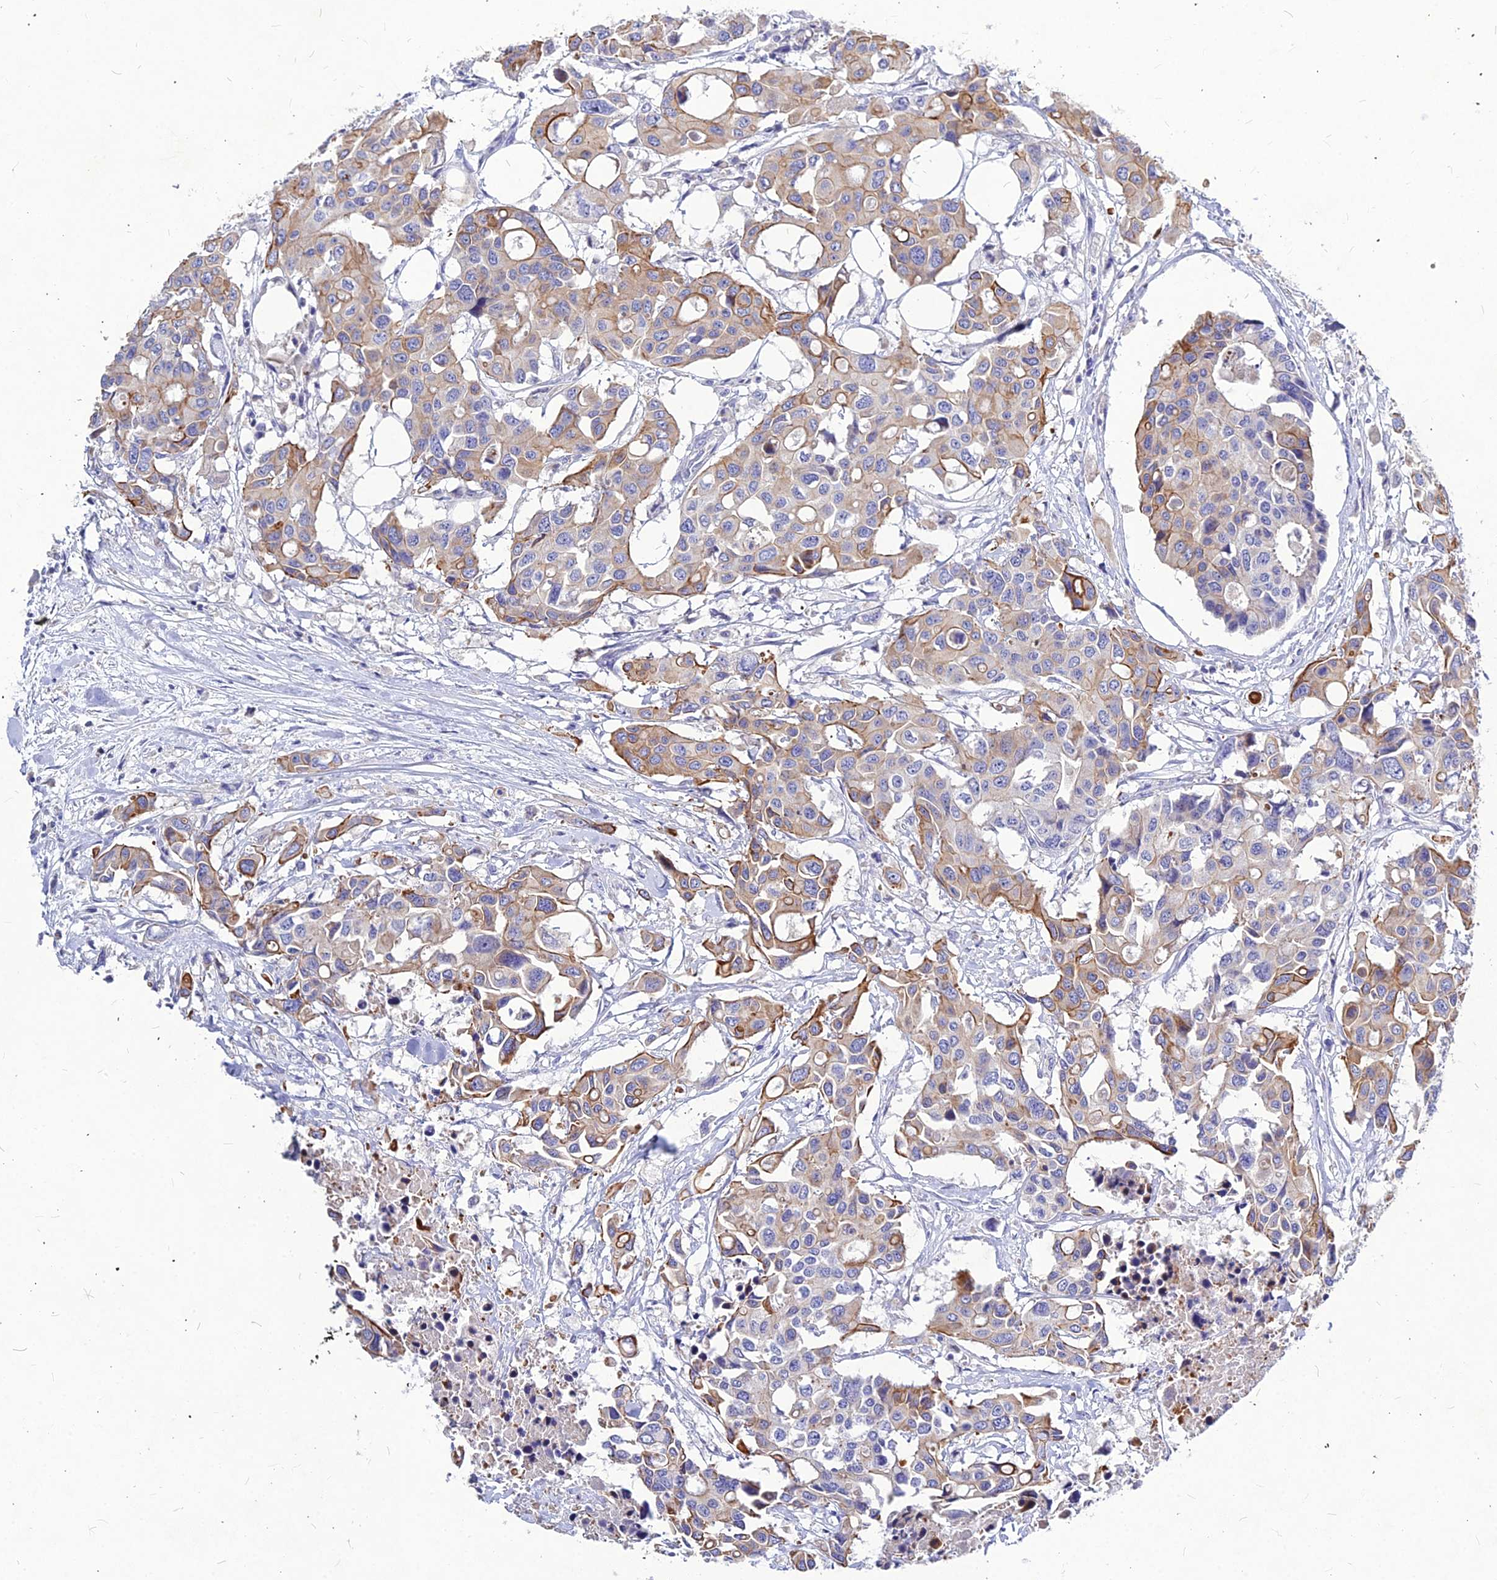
{"staining": {"intensity": "moderate", "quantity": "<25%", "location": "cytoplasmic/membranous"}, "tissue": "colorectal cancer", "cell_type": "Tumor cells", "image_type": "cancer", "snomed": [{"axis": "morphology", "description": "Adenocarcinoma, NOS"}, {"axis": "topography", "description": "Colon"}], "caption": "DAB immunohistochemical staining of colorectal adenocarcinoma shows moderate cytoplasmic/membranous protein staining in approximately <25% of tumor cells.", "gene": "DMRTA1", "patient": {"sex": "male", "age": 77}}